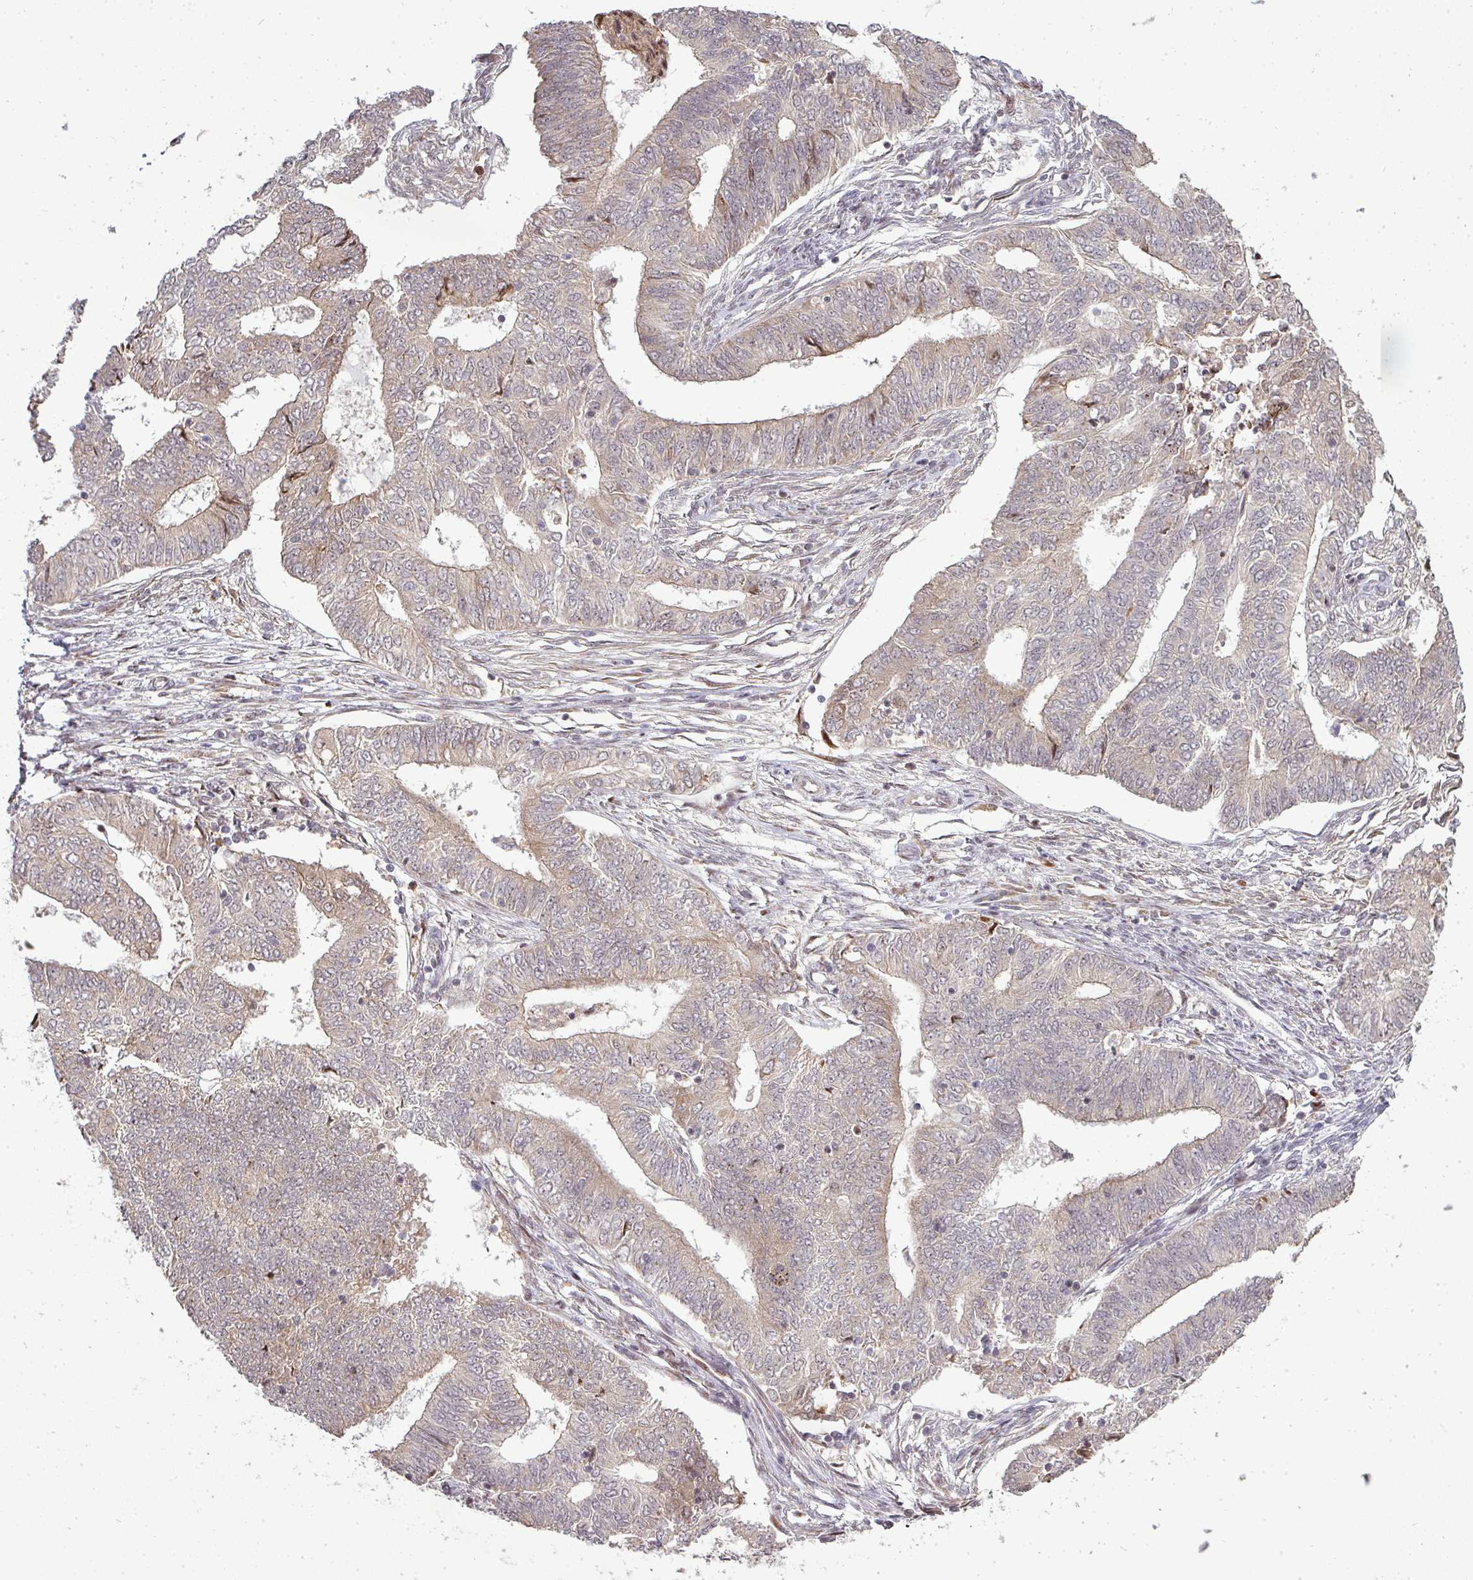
{"staining": {"intensity": "weak", "quantity": "25%-75%", "location": "cytoplasmic/membranous"}, "tissue": "endometrial cancer", "cell_type": "Tumor cells", "image_type": "cancer", "snomed": [{"axis": "morphology", "description": "Adenocarcinoma, NOS"}, {"axis": "topography", "description": "Endometrium"}], "caption": "Immunohistochemistry image of human endometrial cancer (adenocarcinoma) stained for a protein (brown), which exhibits low levels of weak cytoplasmic/membranous expression in approximately 25%-75% of tumor cells.", "gene": "PATZ1", "patient": {"sex": "female", "age": 62}}